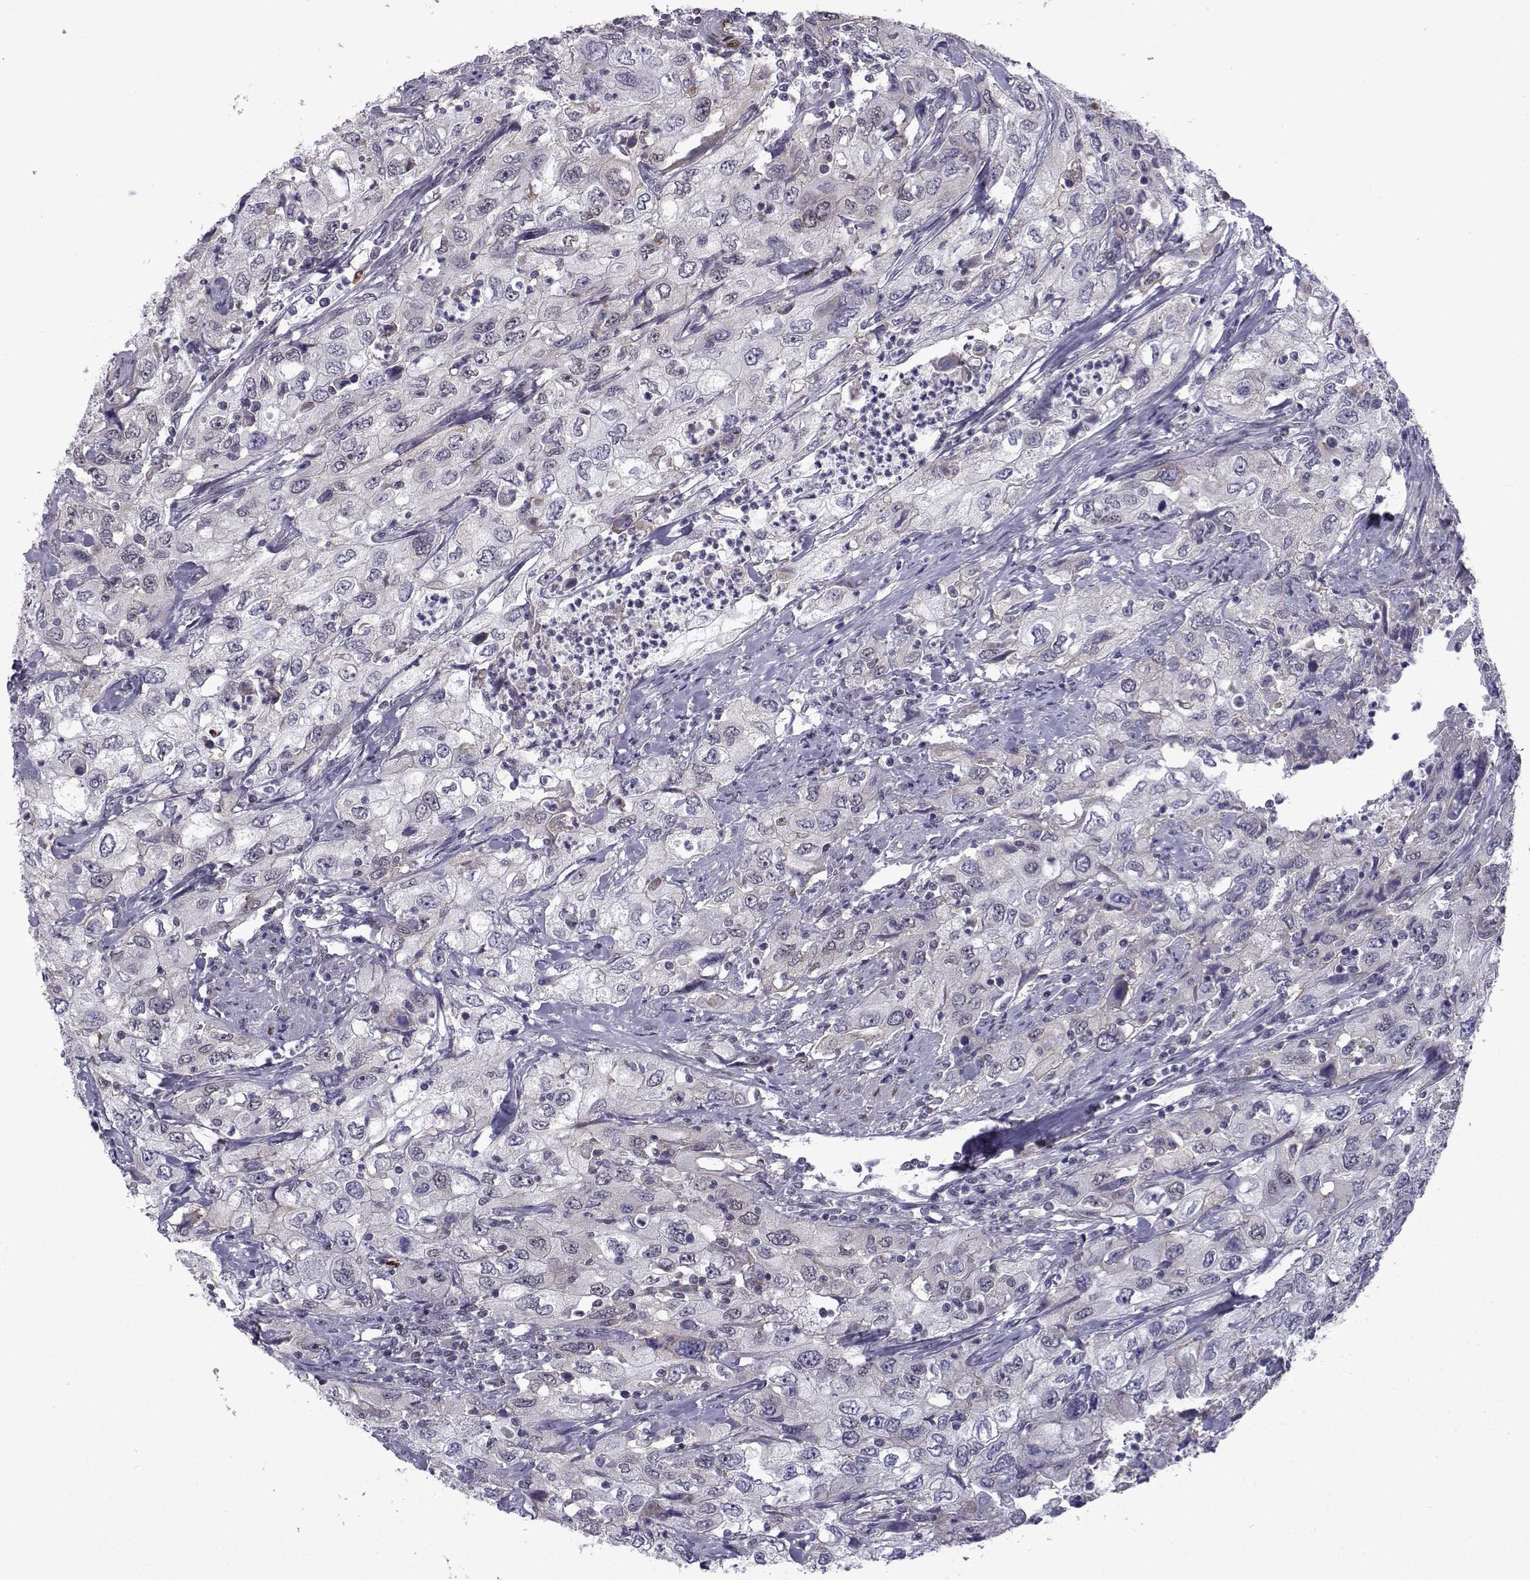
{"staining": {"intensity": "negative", "quantity": "none", "location": "none"}, "tissue": "urothelial cancer", "cell_type": "Tumor cells", "image_type": "cancer", "snomed": [{"axis": "morphology", "description": "Urothelial carcinoma, High grade"}, {"axis": "topography", "description": "Urinary bladder"}], "caption": "Tumor cells show no significant expression in urothelial cancer.", "gene": "RBM24", "patient": {"sex": "male", "age": 76}}